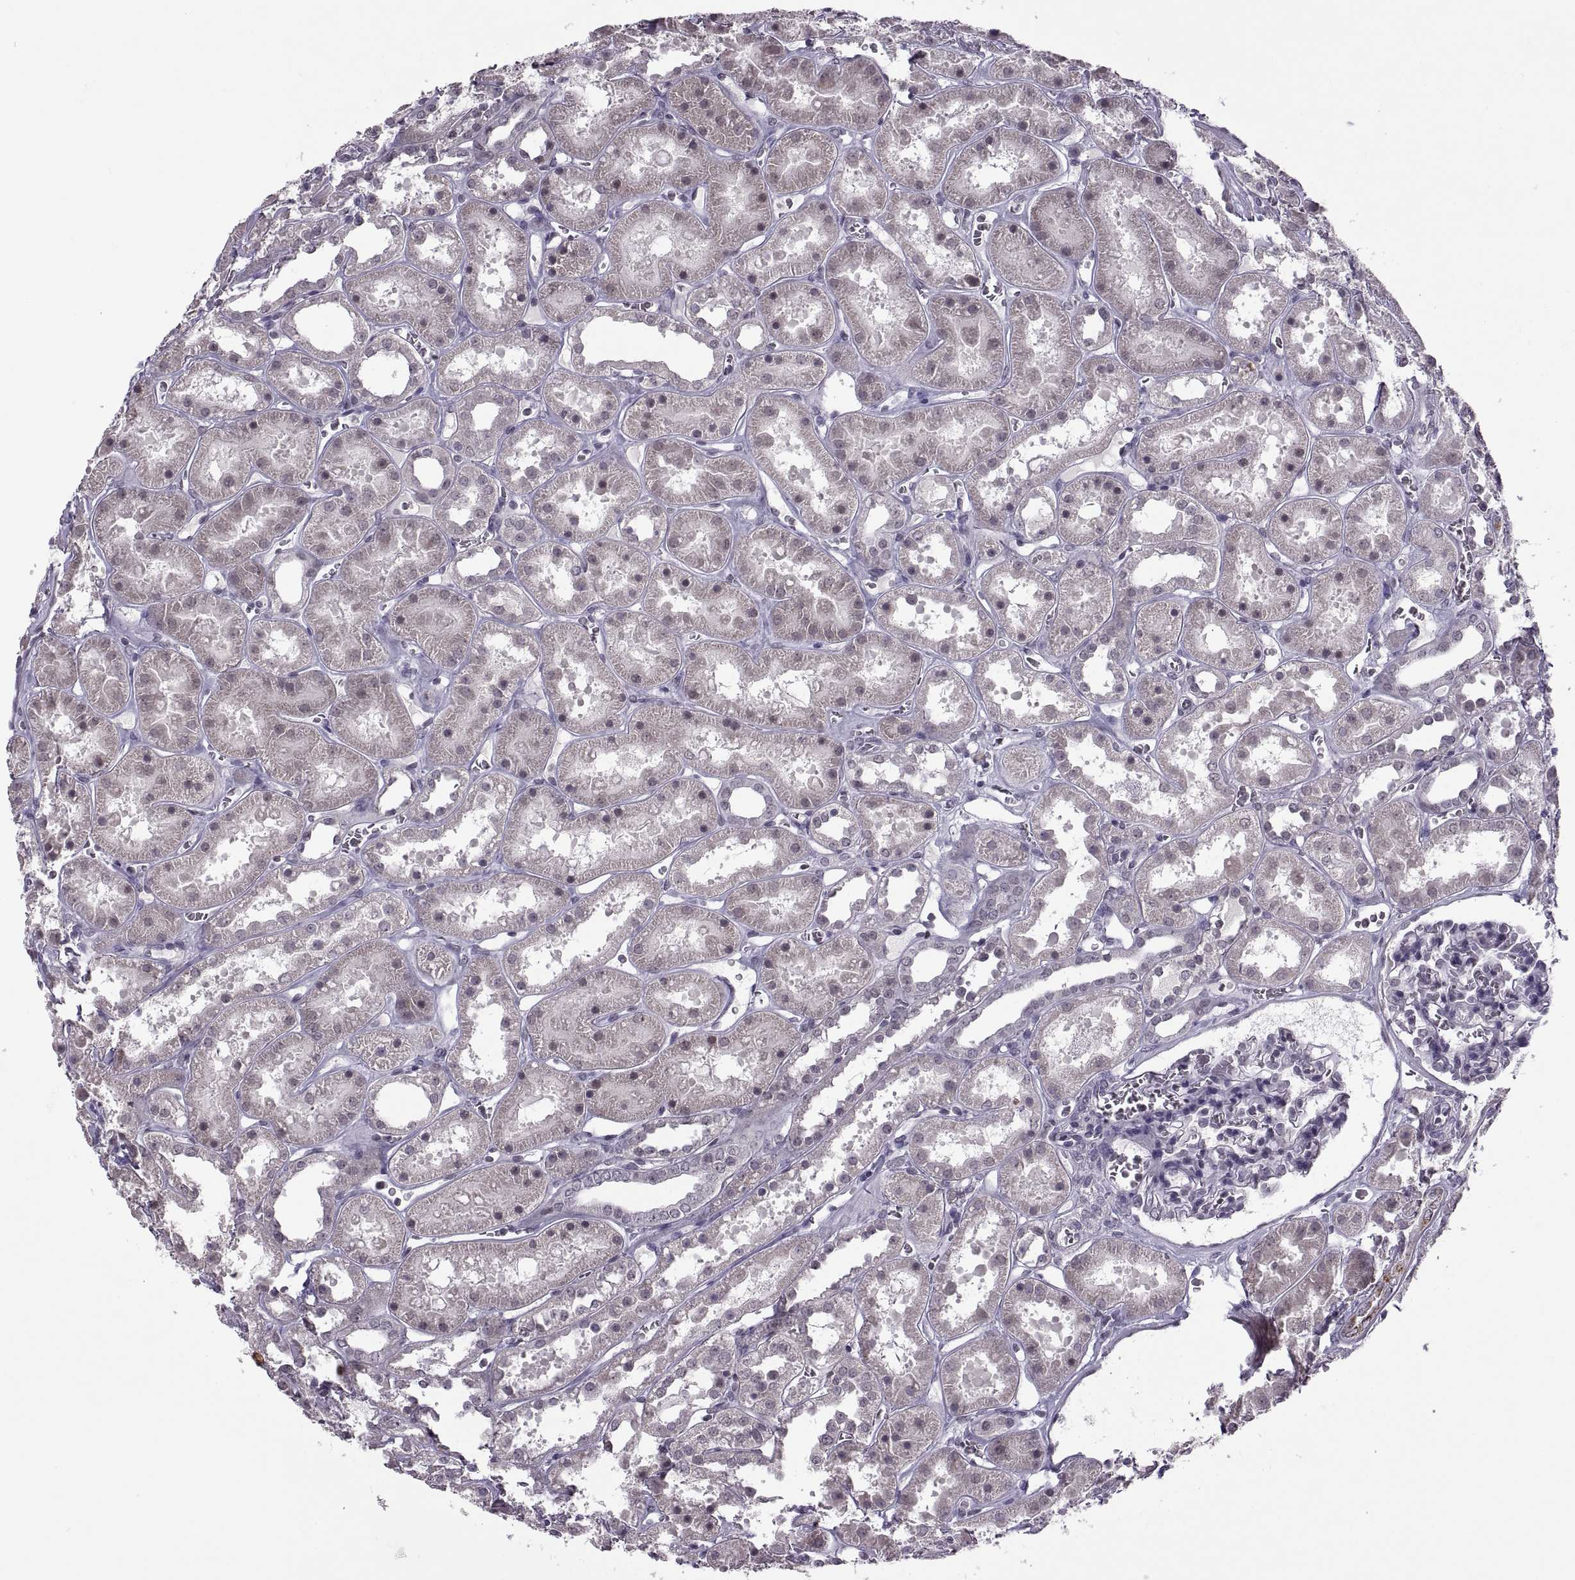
{"staining": {"intensity": "negative", "quantity": "none", "location": "none"}, "tissue": "kidney", "cell_type": "Cells in glomeruli", "image_type": "normal", "snomed": [{"axis": "morphology", "description": "Normal tissue, NOS"}, {"axis": "topography", "description": "Kidney"}], "caption": "The photomicrograph exhibits no significant expression in cells in glomeruli of kidney.", "gene": "OTP", "patient": {"sex": "female", "age": 41}}